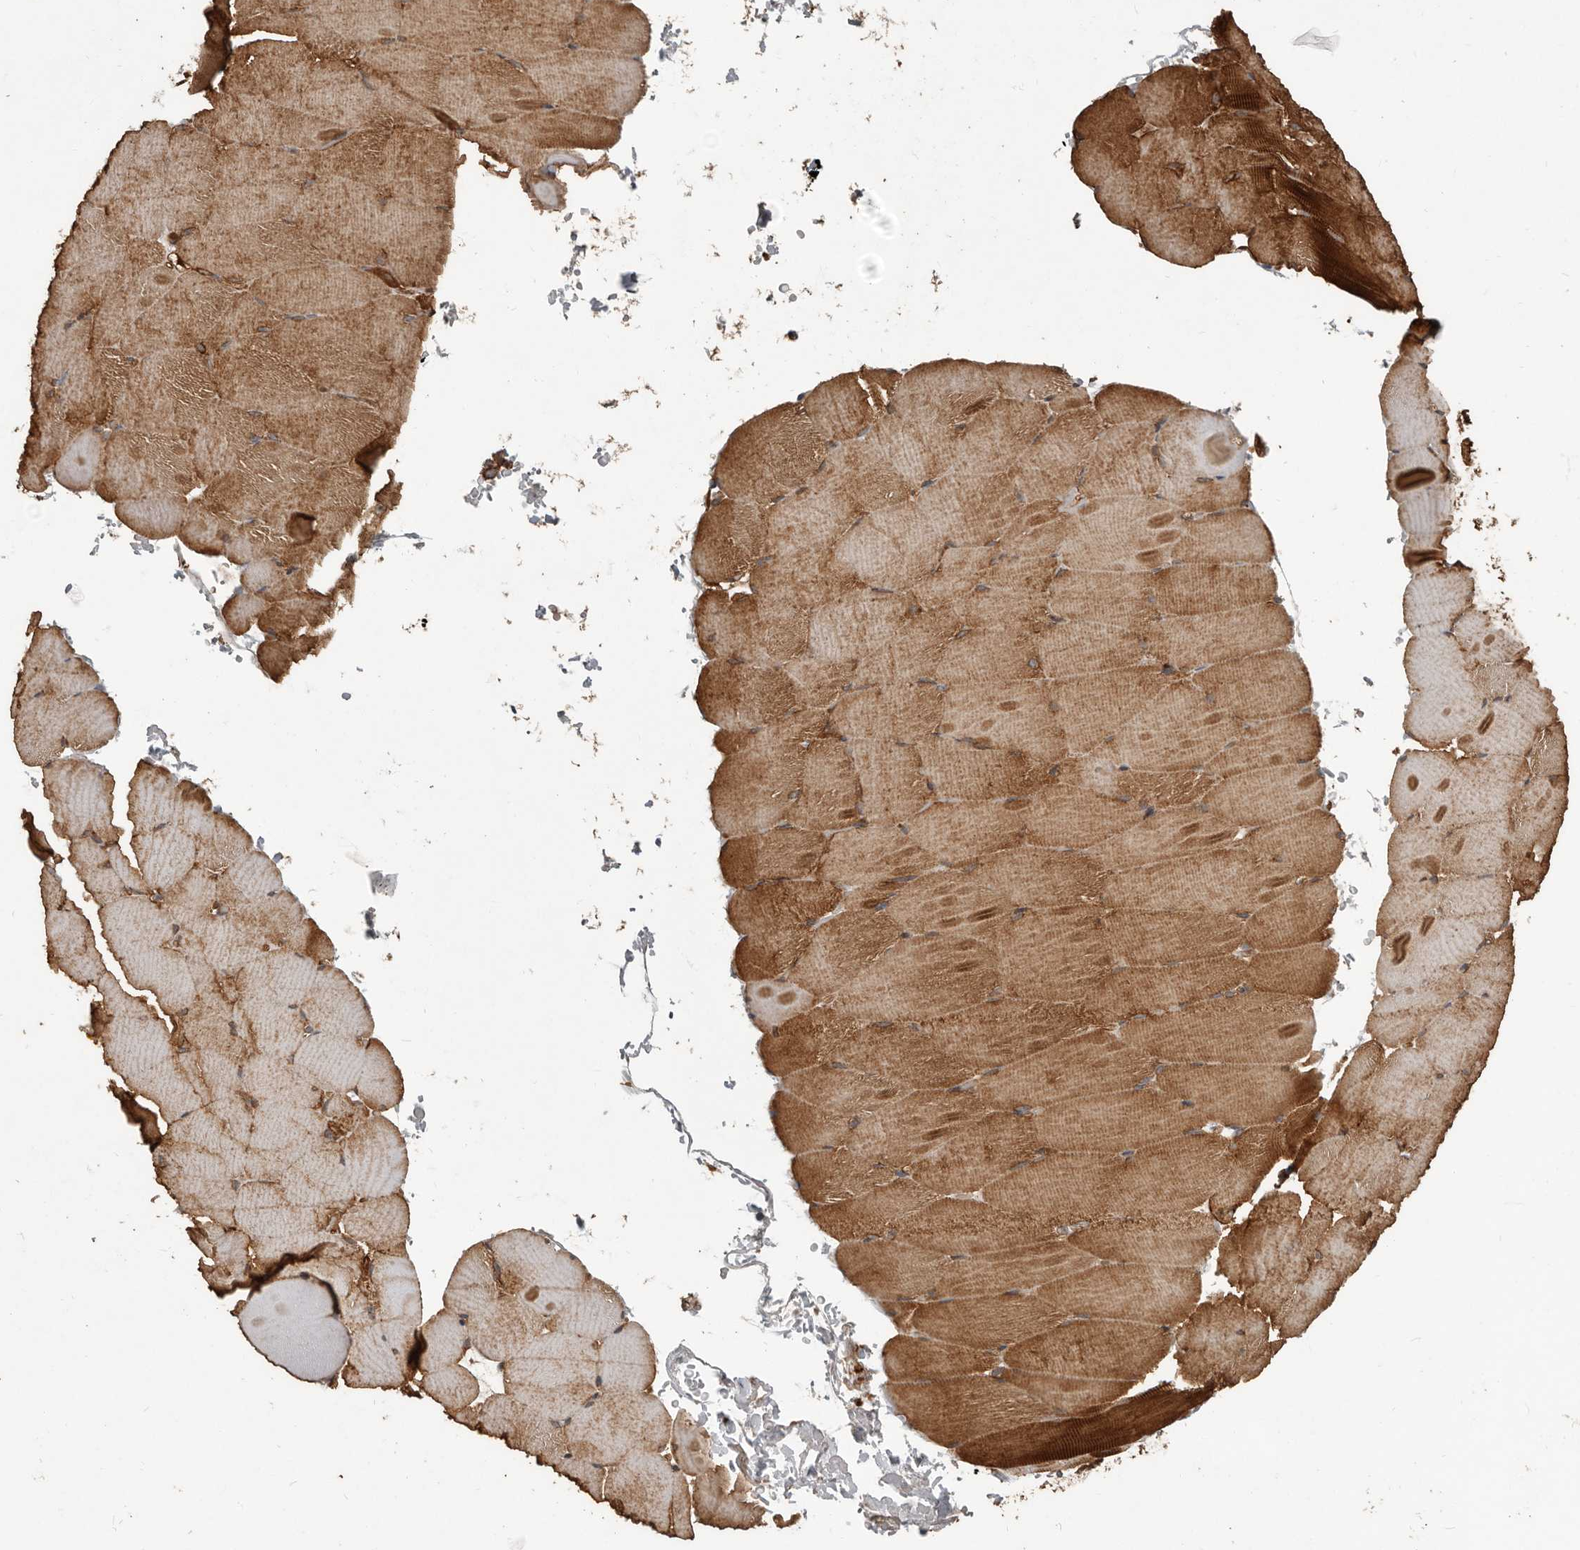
{"staining": {"intensity": "moderate", "quantity": ">75%", "location": "cytoplasmic/membranous"}, "tissue": "skeletal muscle", "cell_type": "Myocytes", "image_type": "normal", "snomed": [{"axis": "morphology", "description": "Normal tissue, NOS"}, {"axis": "topography", "description": "Skeletal muscle"}, {"axis": "topography", "description": "Parathyroid gland"}], "caption": "This image displays IHC staining of benign skeletal muscle, with medium moderate cytoplasmic/membranous positivity in about >75% of myocytes.", "gene": "YOD1", "patient": {"sex": "female", "age": 37}}